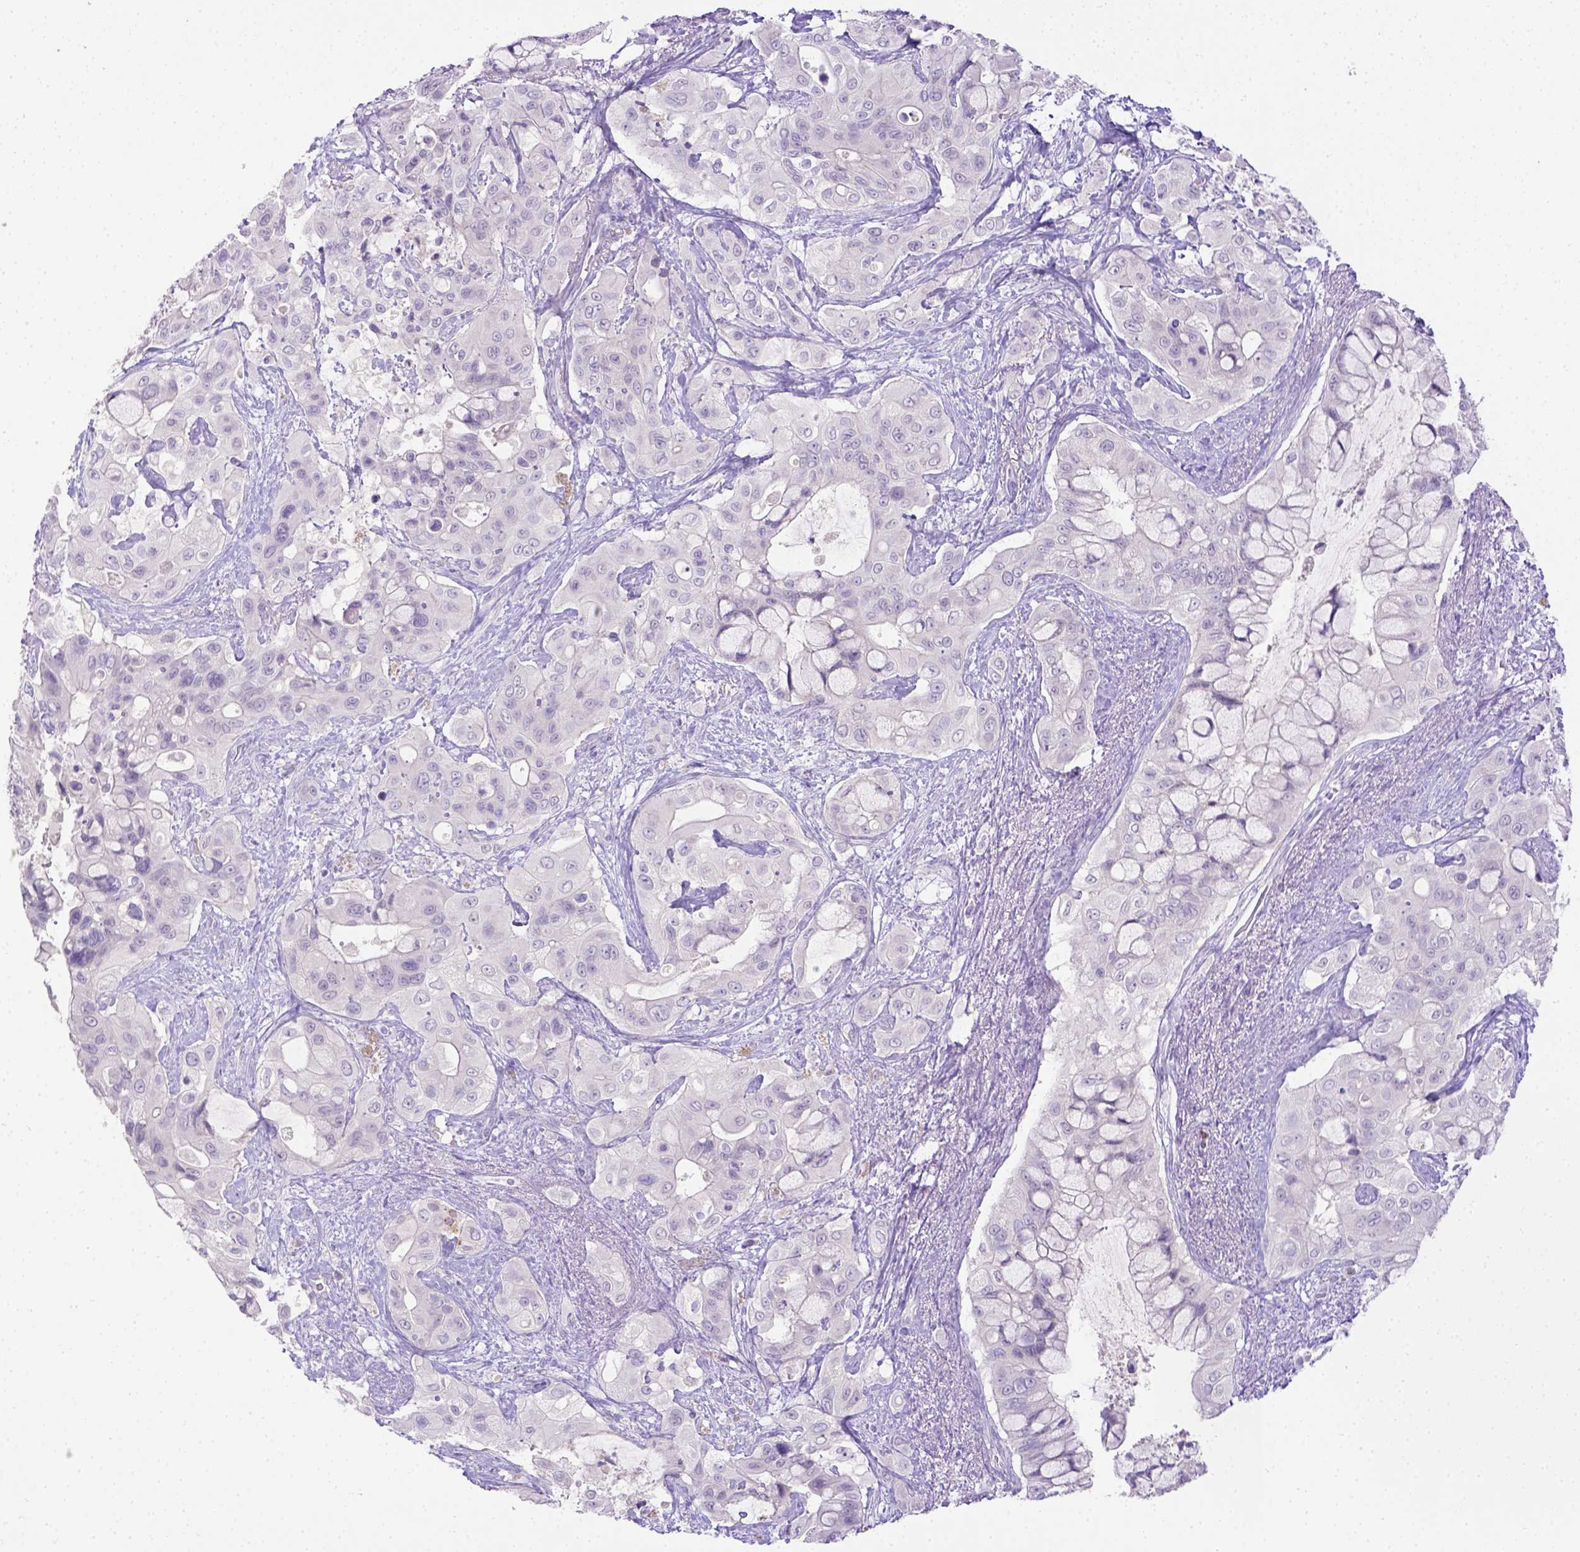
{"staining": {"intensity": "negative", "quantity": "none", "location": "none"}, "tissue": "pancreatic cancer", "cell_type": "Tumor cells", "image_type": "cancer", "snomed": [{"axis": "morphology", "description": "Adenocarcinoma, NOS"}, {"axis": "topography", "description": "Pancreas"}], "caption": "Adenocarcinoma (pancreatic) was stained to show a protein in brown. There is no significant expression in tumor cells. (IHC, brightfield microscopy, high magnification).", "gene": "B3GAT1", "patient": {"sex": "male", "age": 71}}